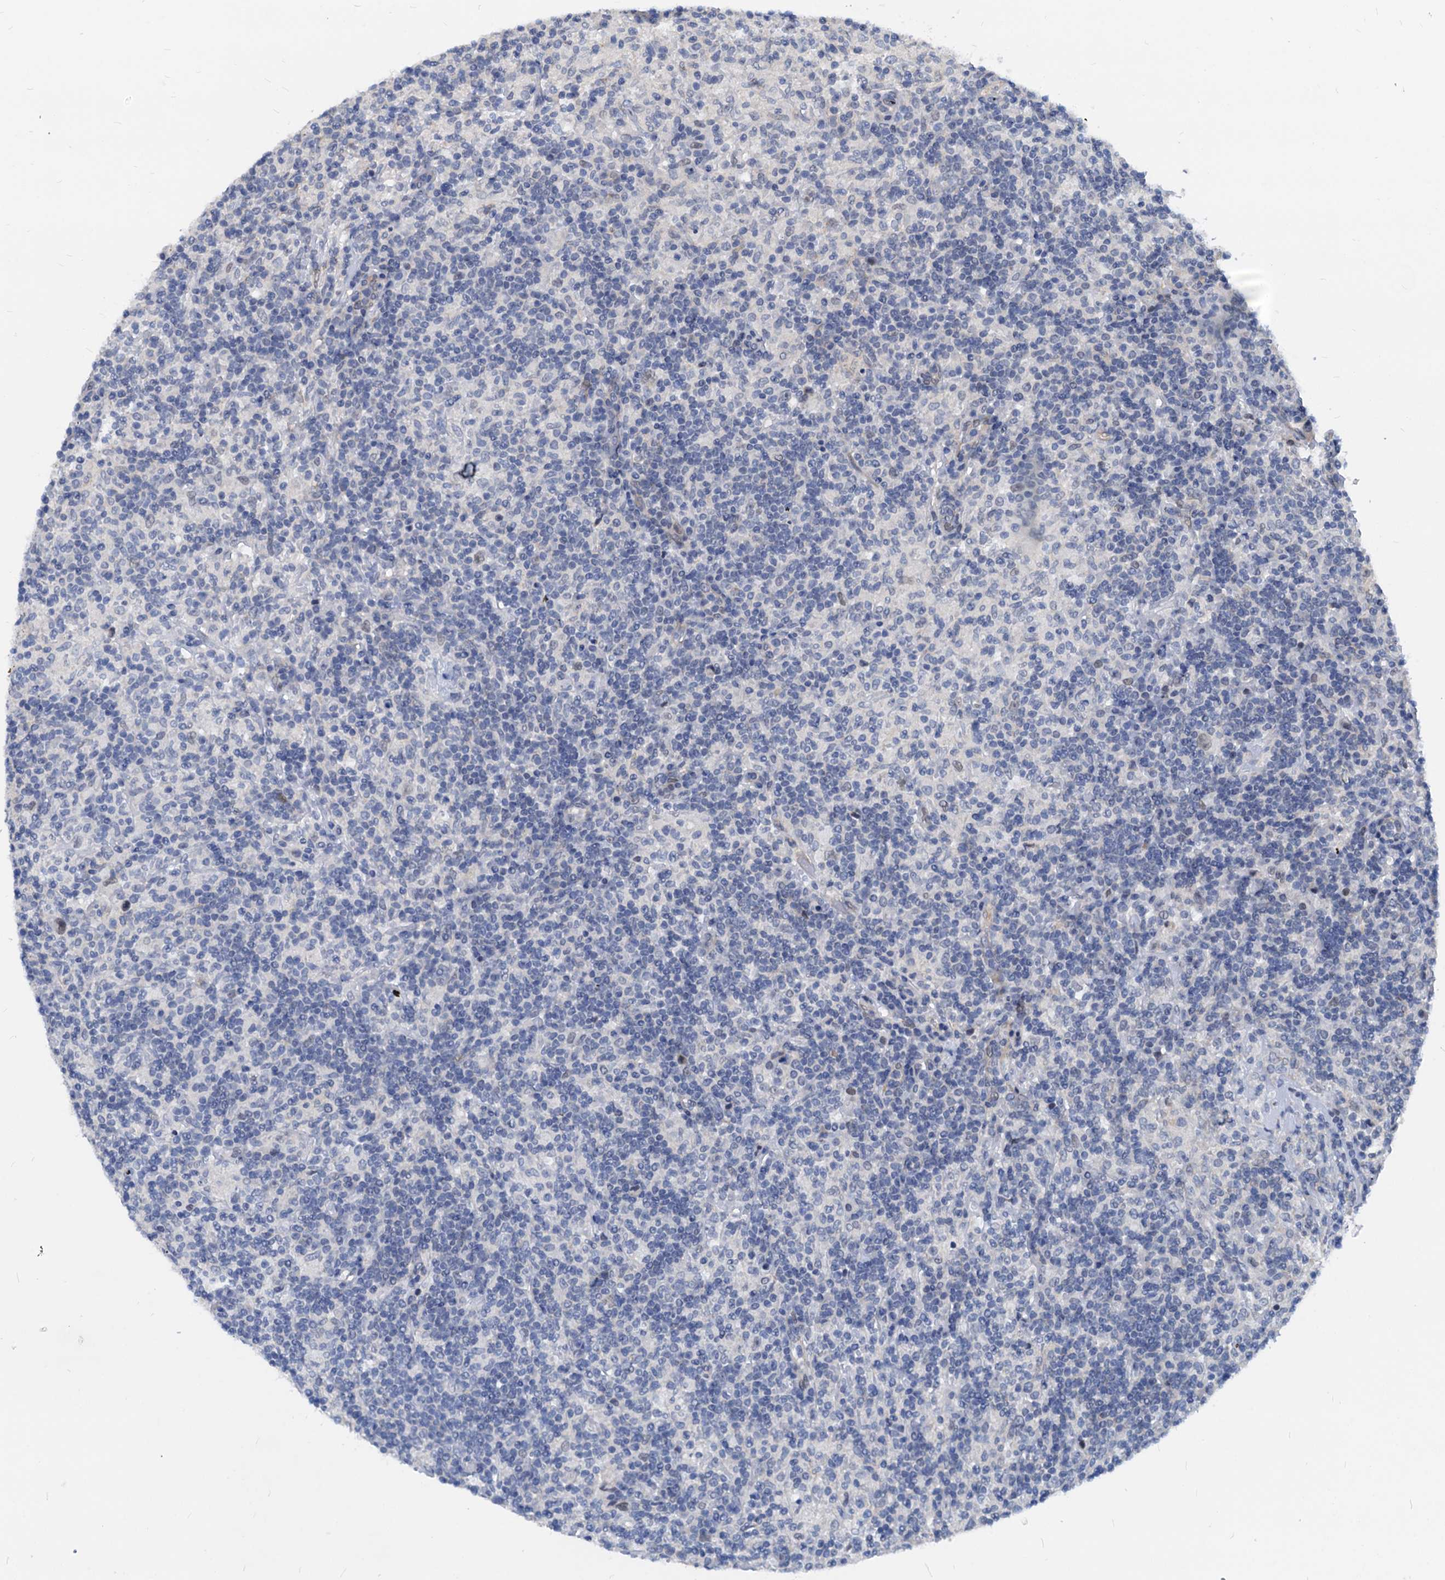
{"staining": {"intensity": "negative", "quantity": "none", "location": "none"}, "tissue": "lymphoma", "cell_type": "Tumor cells", "image_type": "cancer", "snomed": [{"axis": "morphology", "description": "Hodgkin's disease, NOS"}, {"axis": "topography", "description": "Lymph node"}], "caption": "An immunohistochemistry photomicrograph of lymphoma is shown. There is no staining in tumor cells of lymphoma.", "gene": "HSF2", "patient": {"sex": "male", "age": 70}}